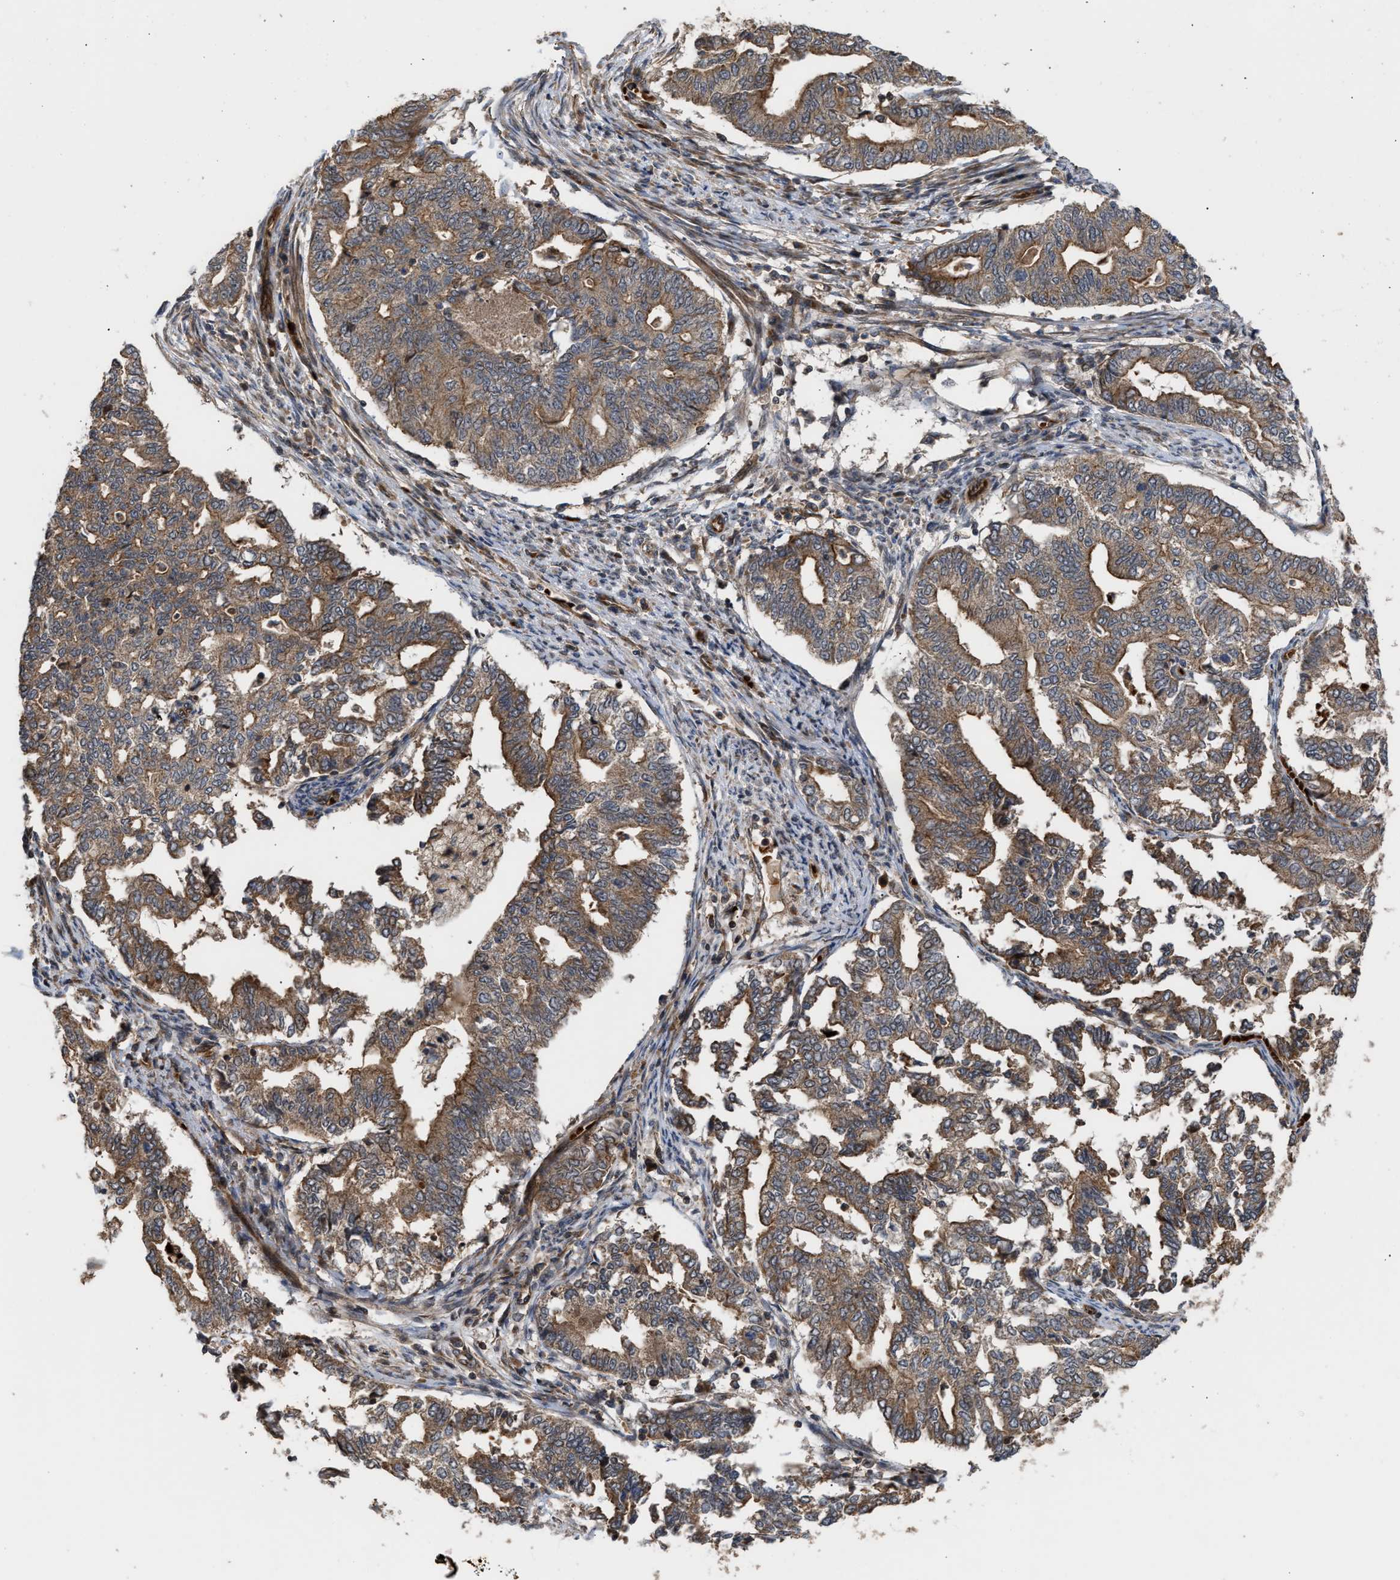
{"staining": {"intensity": "moderate", "quantity": ">75%", "location": "cytoplasmic/membranous"}, "tissue": "endometrial cancer", "cell_type": "Tumor cells", "image_type": "cancer", "snomed": [{"axis": "morphology", "description": "Adenocarcinoma, NOS"}, {"axis": "topography", "description": "Endometrium"}], "caption": "A micrograph of endometrial cancer stained for a protein demonstrates moderate cytoplasmic/membranous brown staining in tumor cells.", "gene": "STAU1", "patient": {"sex": "female", "age": 79}}